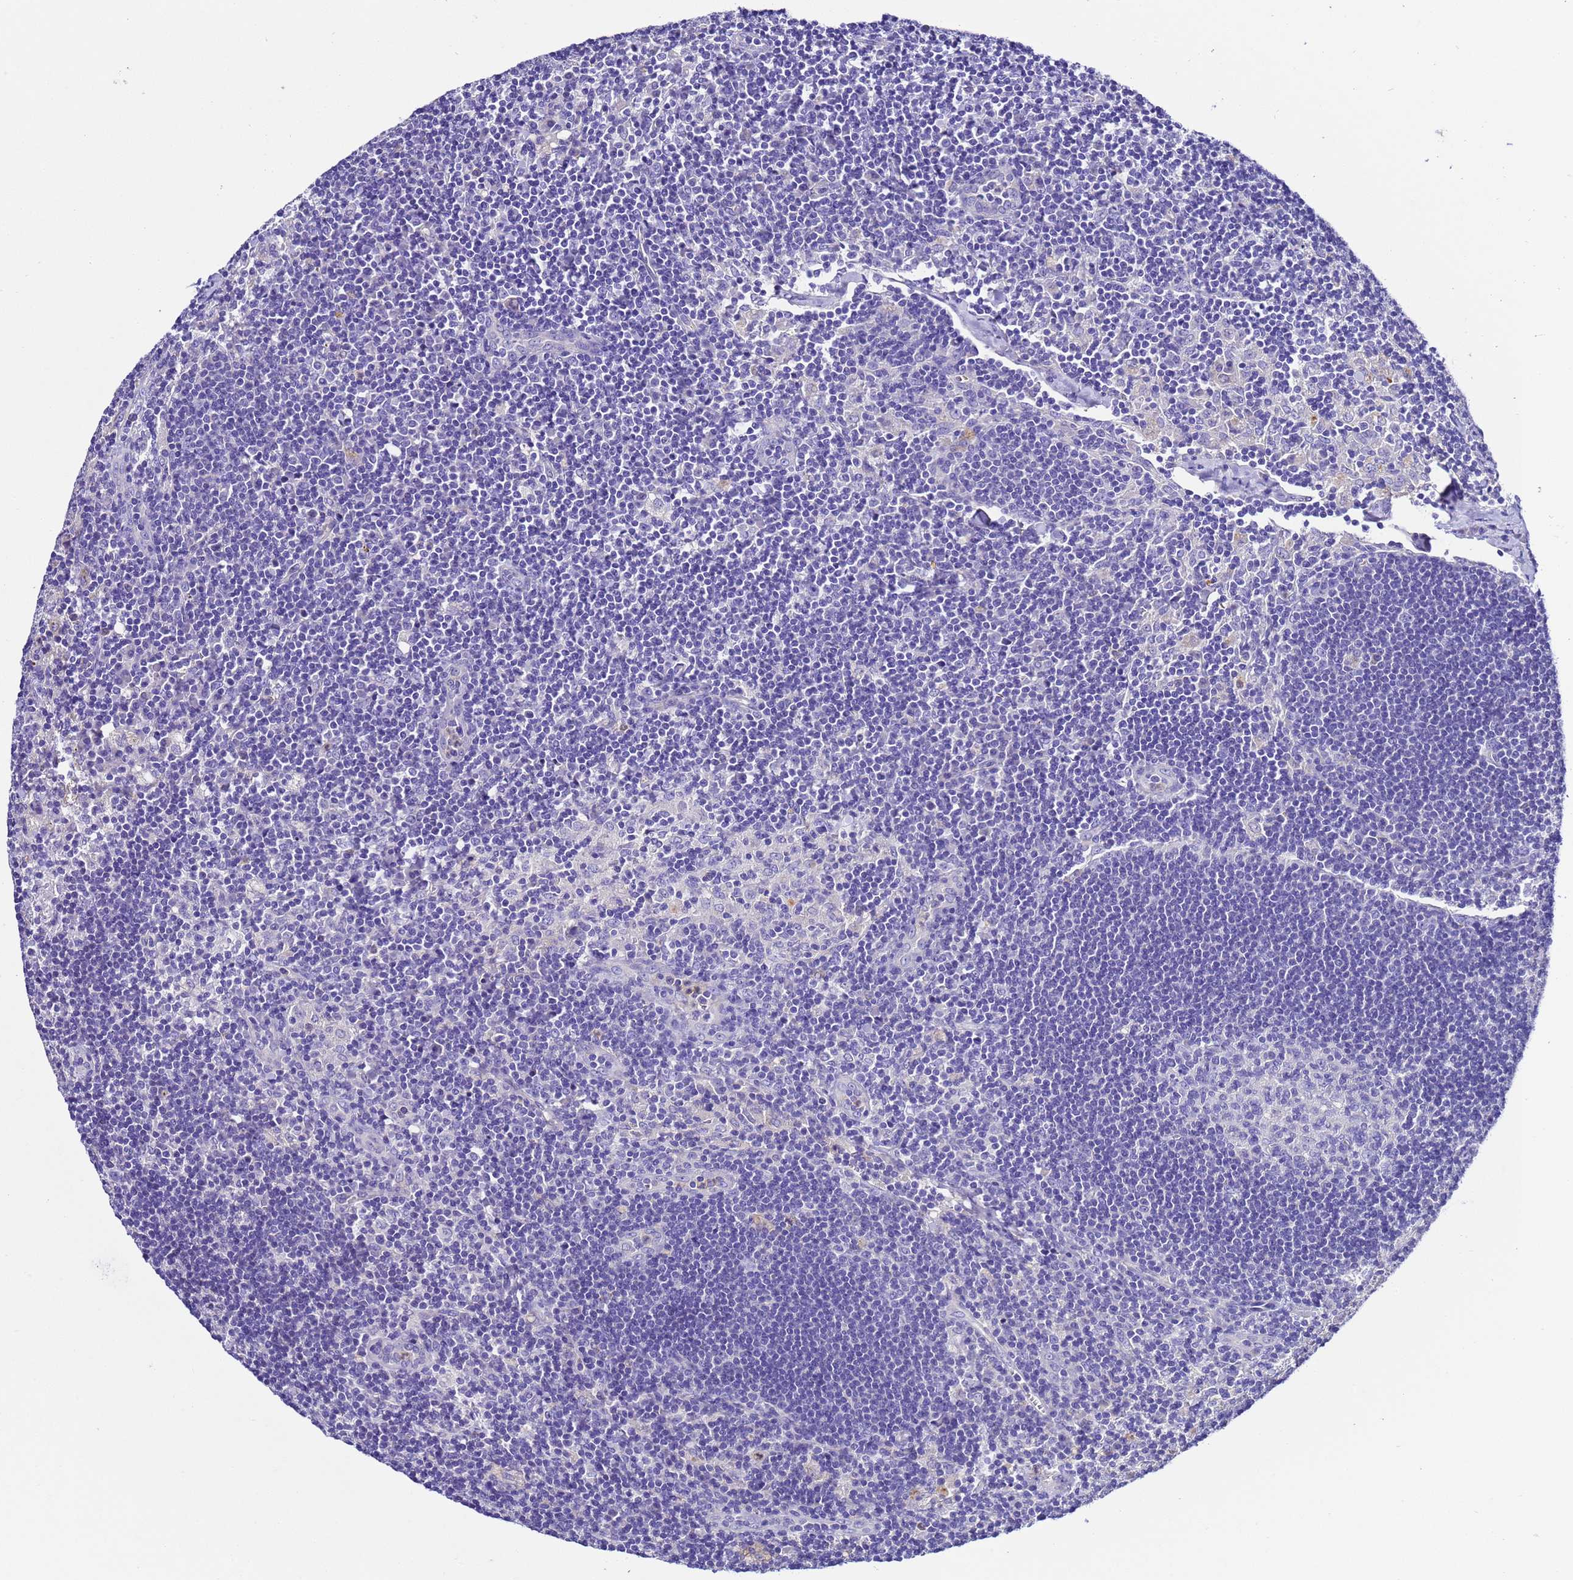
{"staining": {"intensity": "negative", "quantity": "none", "location": "none"}, "tissue": "lymph node", "cell_type": "Germinal center cells", "image_type": "normal", "snomed": [{"axis": "morphology", "description": "Normal tissue, NOS"}, {"axis": "topography", "description": "Lymph node"}], "caption": "Lymph node was stained to show a protein in brown. There is no significant staining in germinal center cells. (Brightfield microscopy of DAB immunohistochemistry (IHC) at high magnification).", "gene": "UGT2A1", "patient": {"sex": "male", "age": 24}}